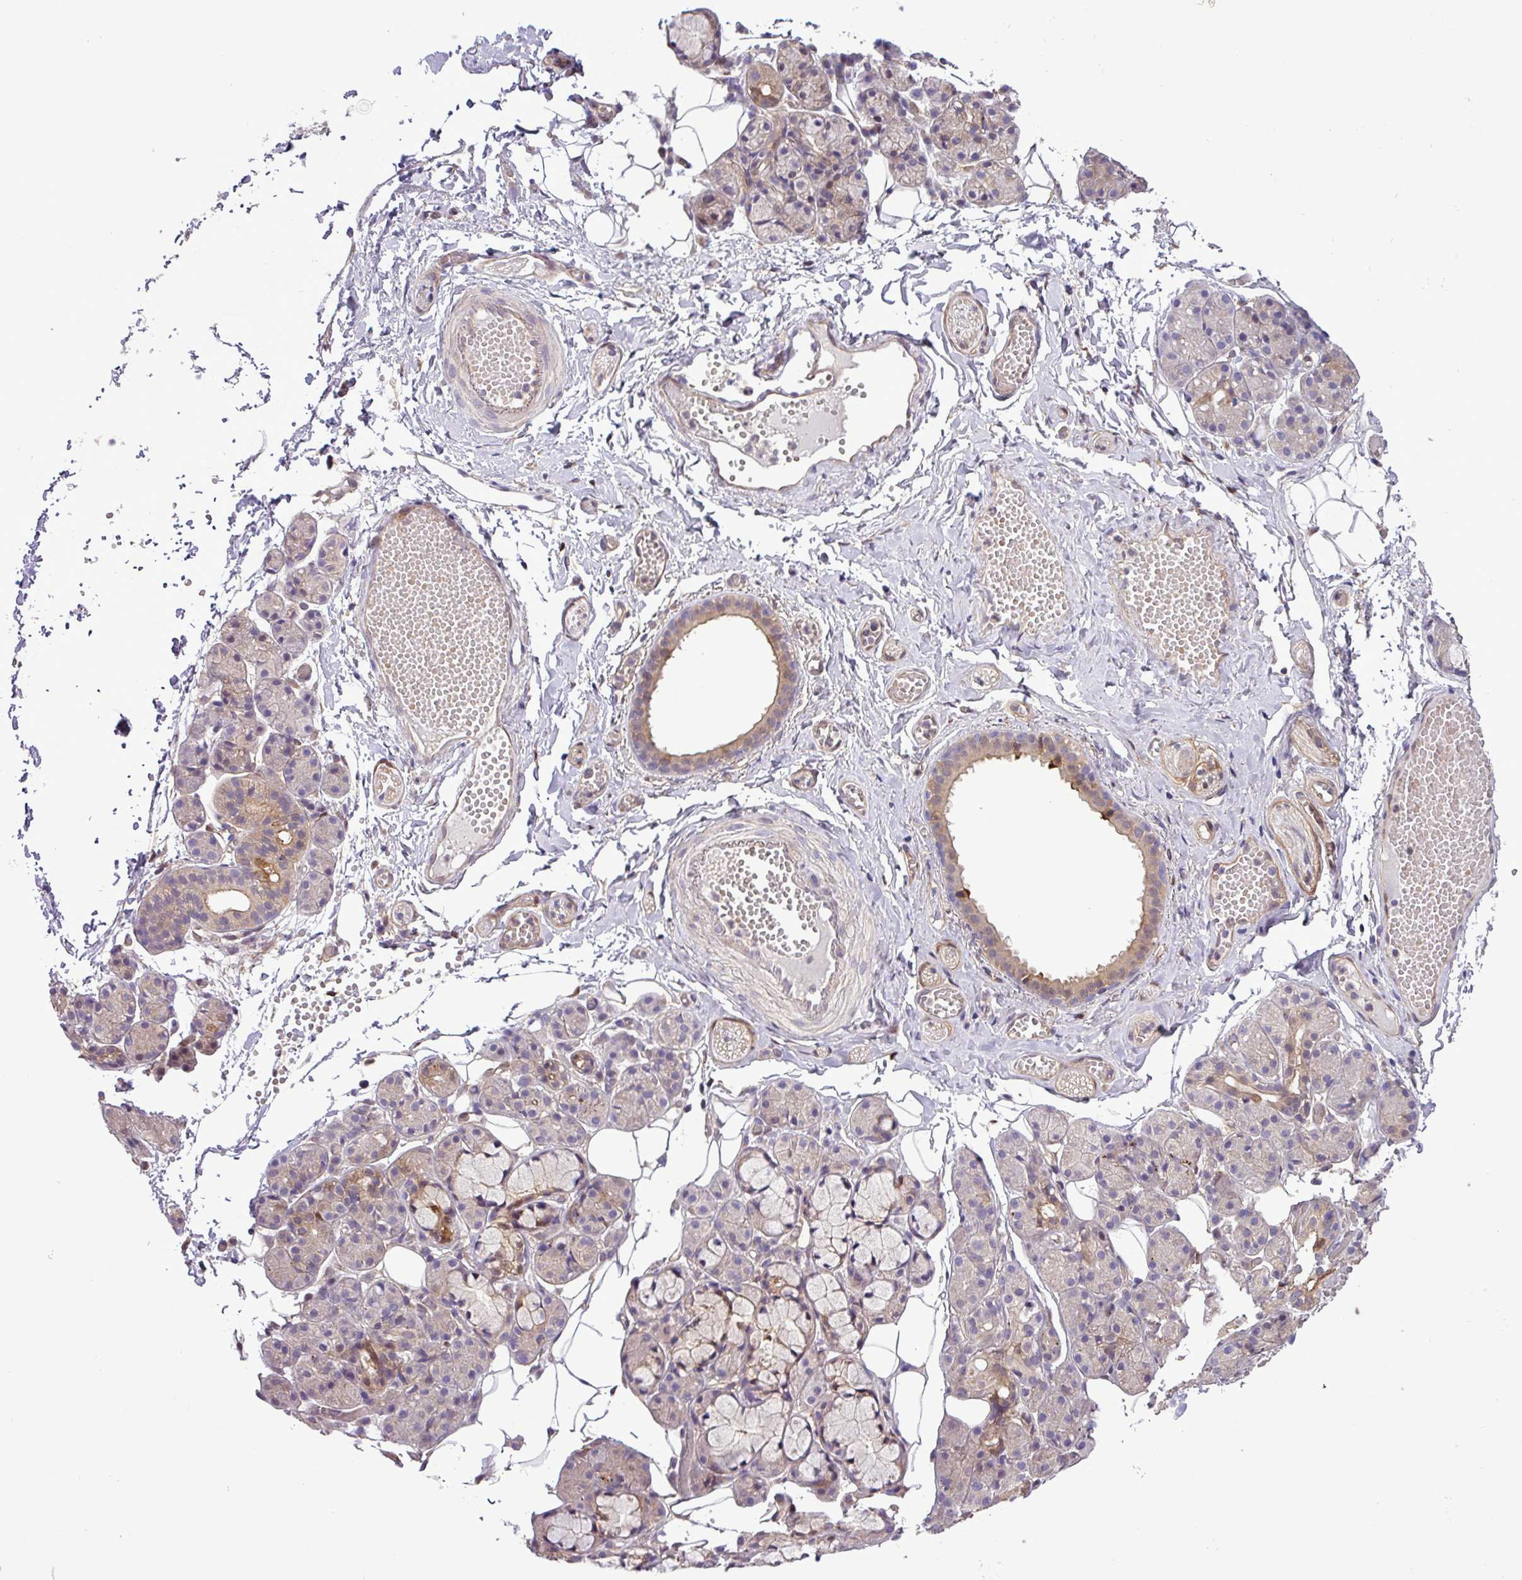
{"staining": {"intensity": "moderate", "quantity": "<25%", "location": "cytoplasmic/membranous"}, "tissue": "salivary gland", "cell_type": "Glandular cells", "image_type": "normal", "snomed": [{"axis": "morphology", "description": "Normal tissue, NOS"}, {"axis": "topography", "description": "Salivary gland"}], "caption": "High-power microscopy captured an IHC micrograph of unremarkable salivary gland, revealing moderate cytoplasmic/membranous expression in about <25% of glandular cells. (DAB (3,3'-diaminobenzidine) = brown stain, brightfield microscopy at high magnification).", "gene": "CARHSP1", "patient": {"sex": "male", "age": 63}}